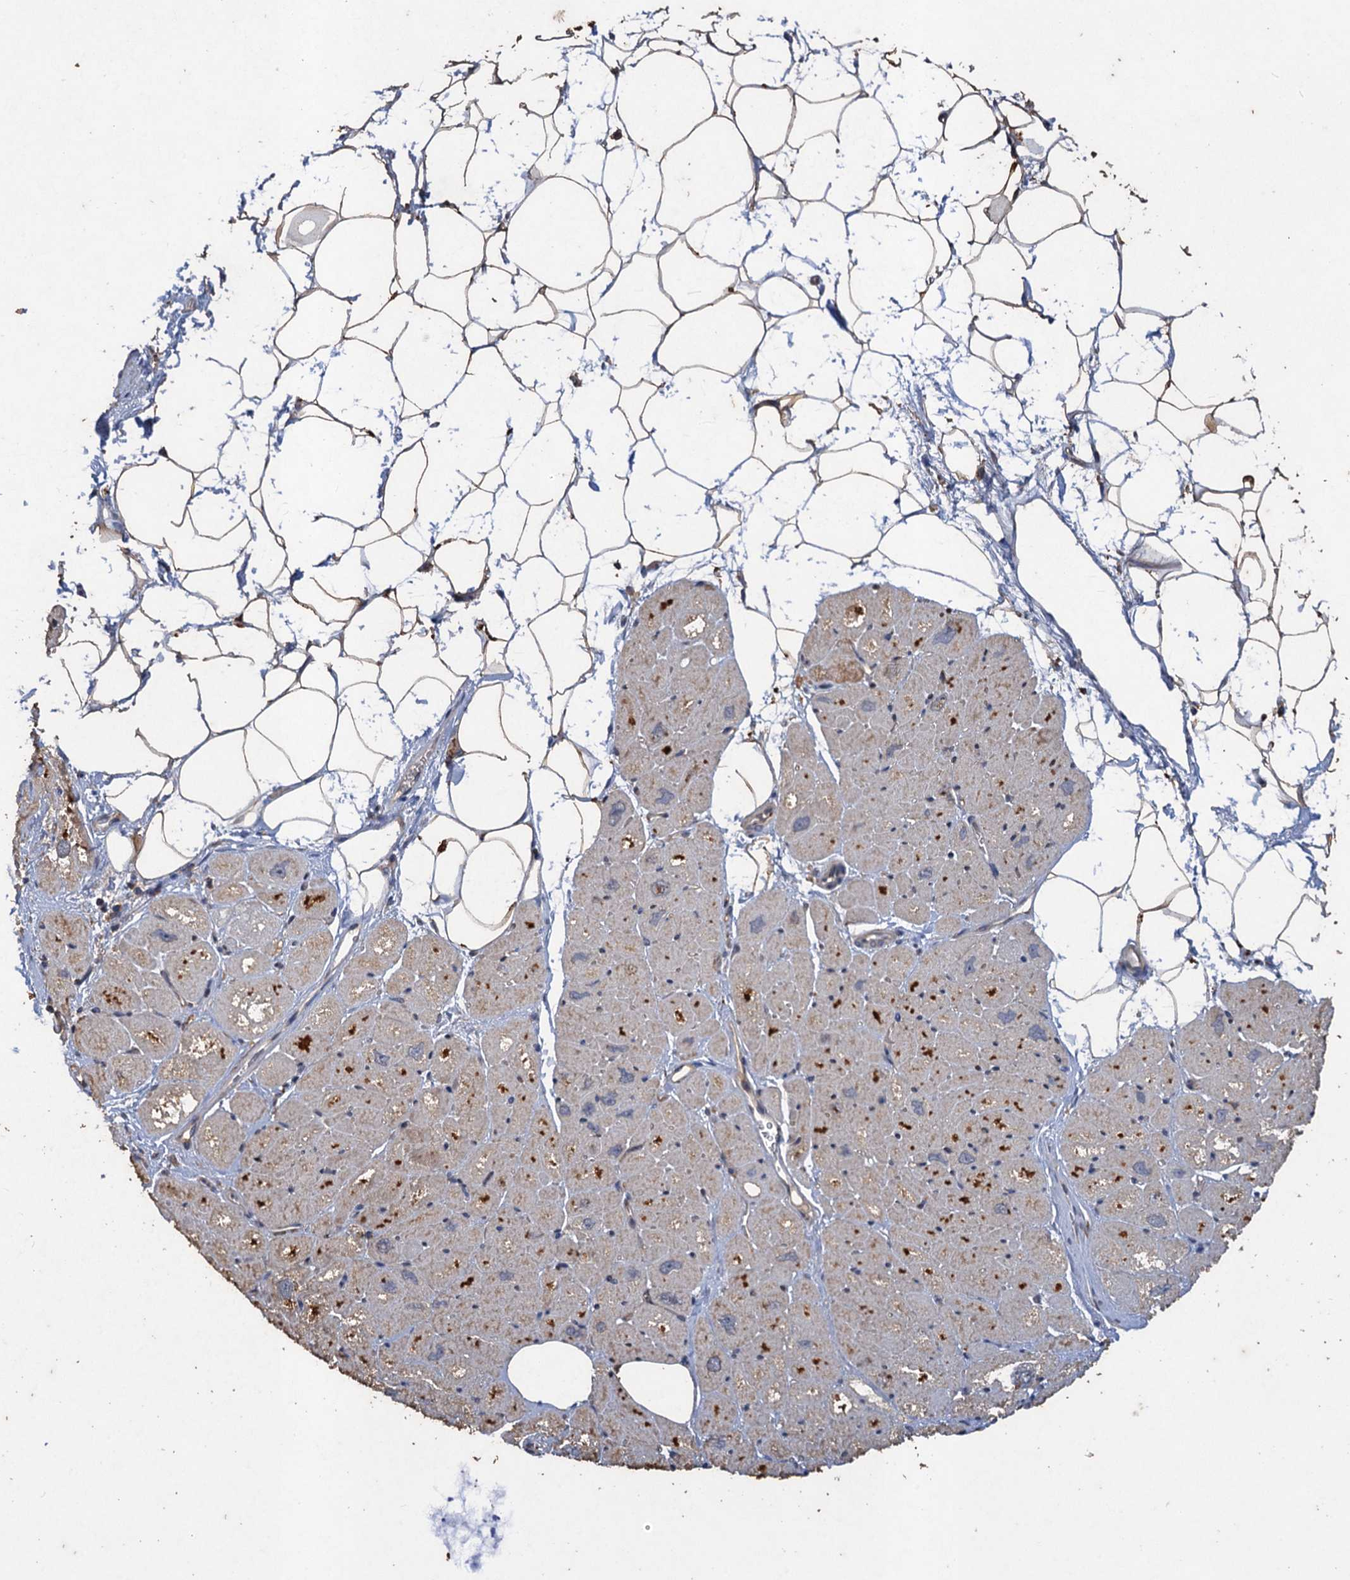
{"staining": {"intensity": "weak", "quantity": "25%-75%", "location": "cytoplasmic/membranous"}, "tissue": "heart muscle", "cell_type": "Cardiomyocytes", "image_type": "normal", "snomed": [{"axis": "morphology", "description": "Normal tissue, NOS"}, {"axis": "topography", "description": "Heart"}], "caption": "Cardiomyocytes demonstrate weak cytoplasmic/membranous positivity in approximately 25%-75% of cells in normal heart muscle.", "gene": "SCUBE3", "patient": {"sex": "male", "age": 50}}